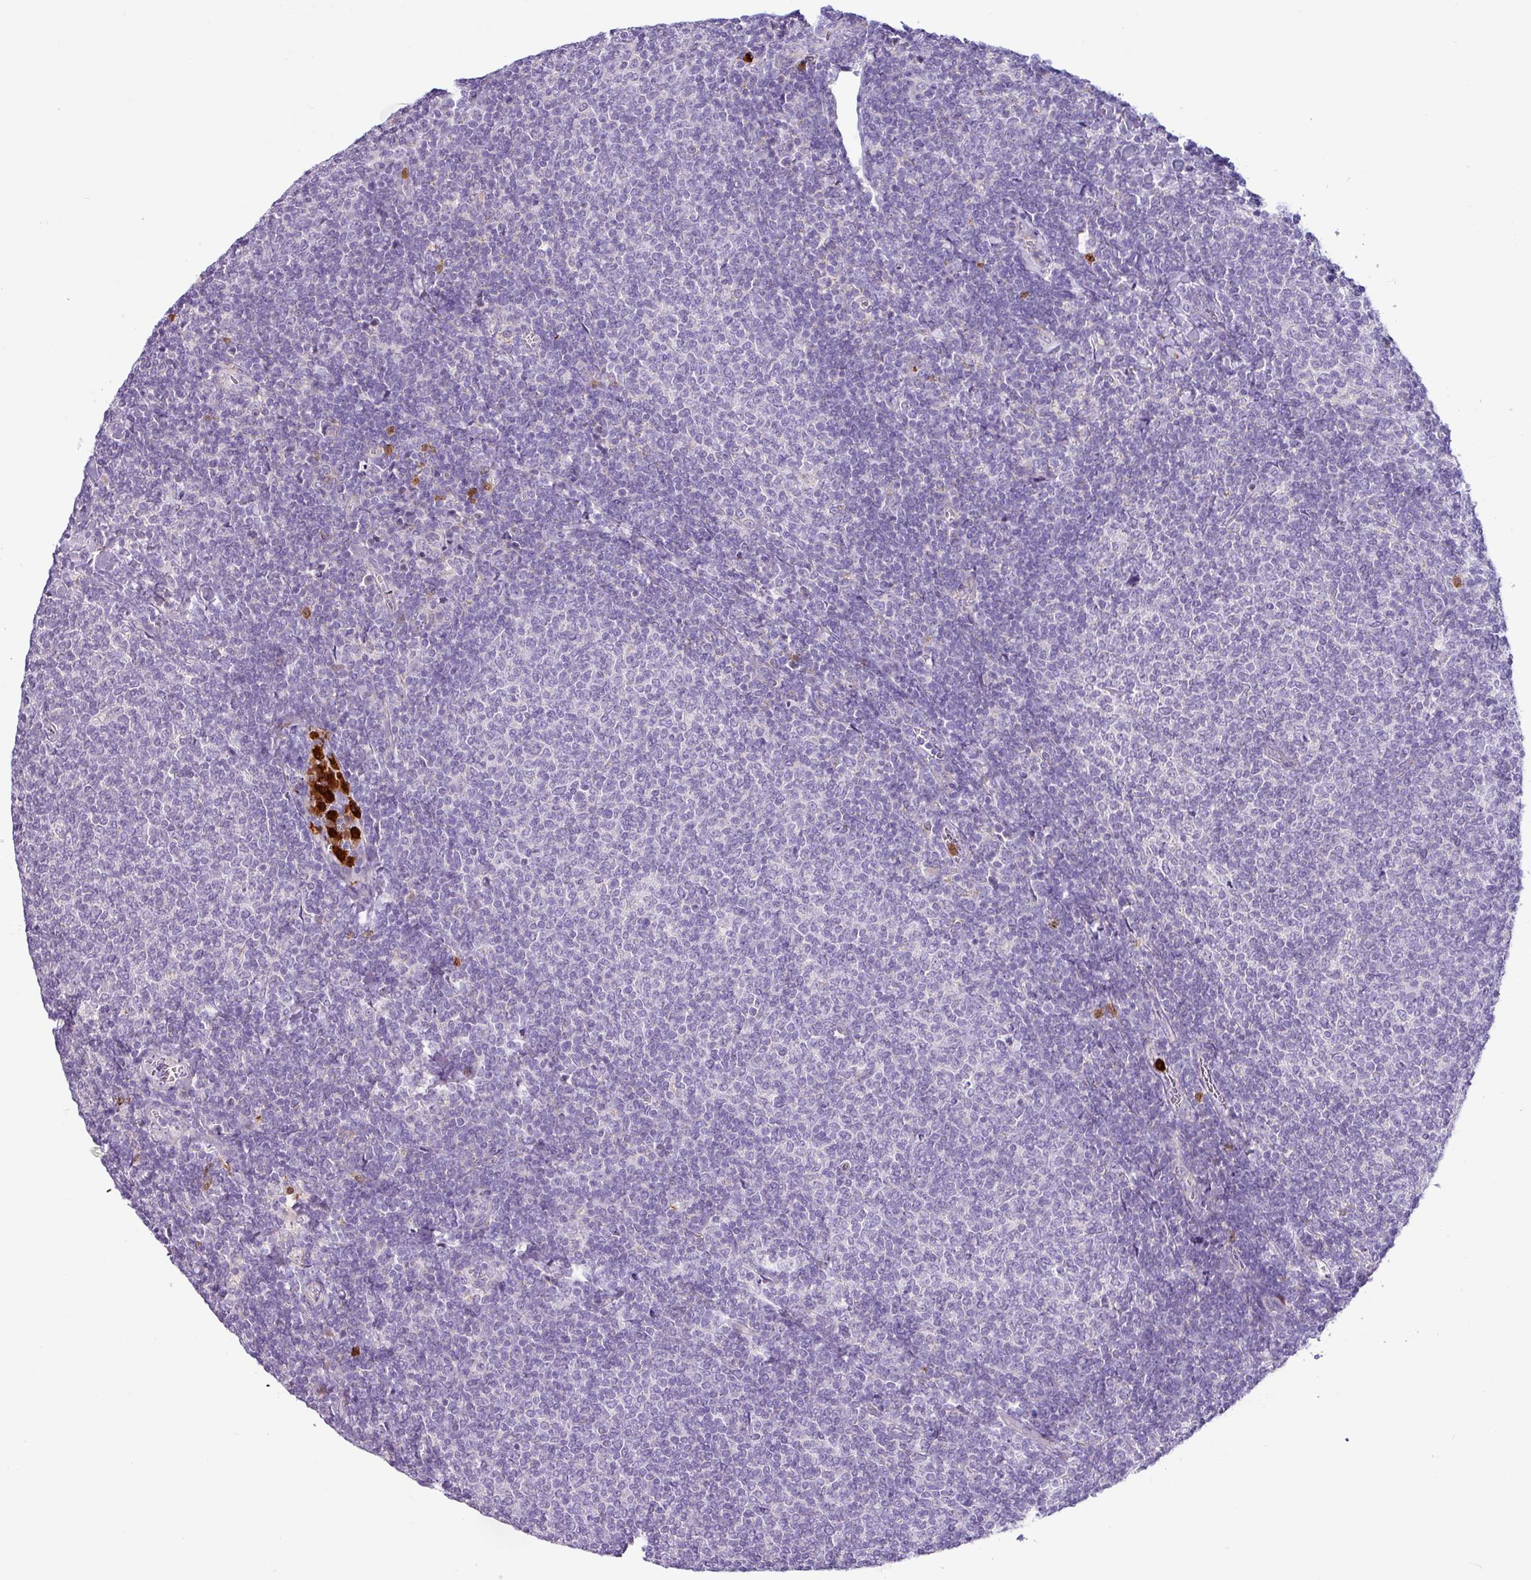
{"staining": {"intensity": "negative", "quantity": "none", "location": "none"}, "tissue": "lymphoma", "cell_type": "Tumor cells", "image_type": "cancer", "snomed": [{"axis": "morphology", "description": "Malignant lymphoma, non-Hodgkin's type, Low grade"}, {"axis": "topography", "description": "Lymph node"}], "caption": "Immunohistochemistry (IHC) of low-grade malignant lymphoma, non-Hodgkin's type displays no expression in tumor cells.", "gene": "SH2D3C", "patient": {"sex": "male", "age": 52}}